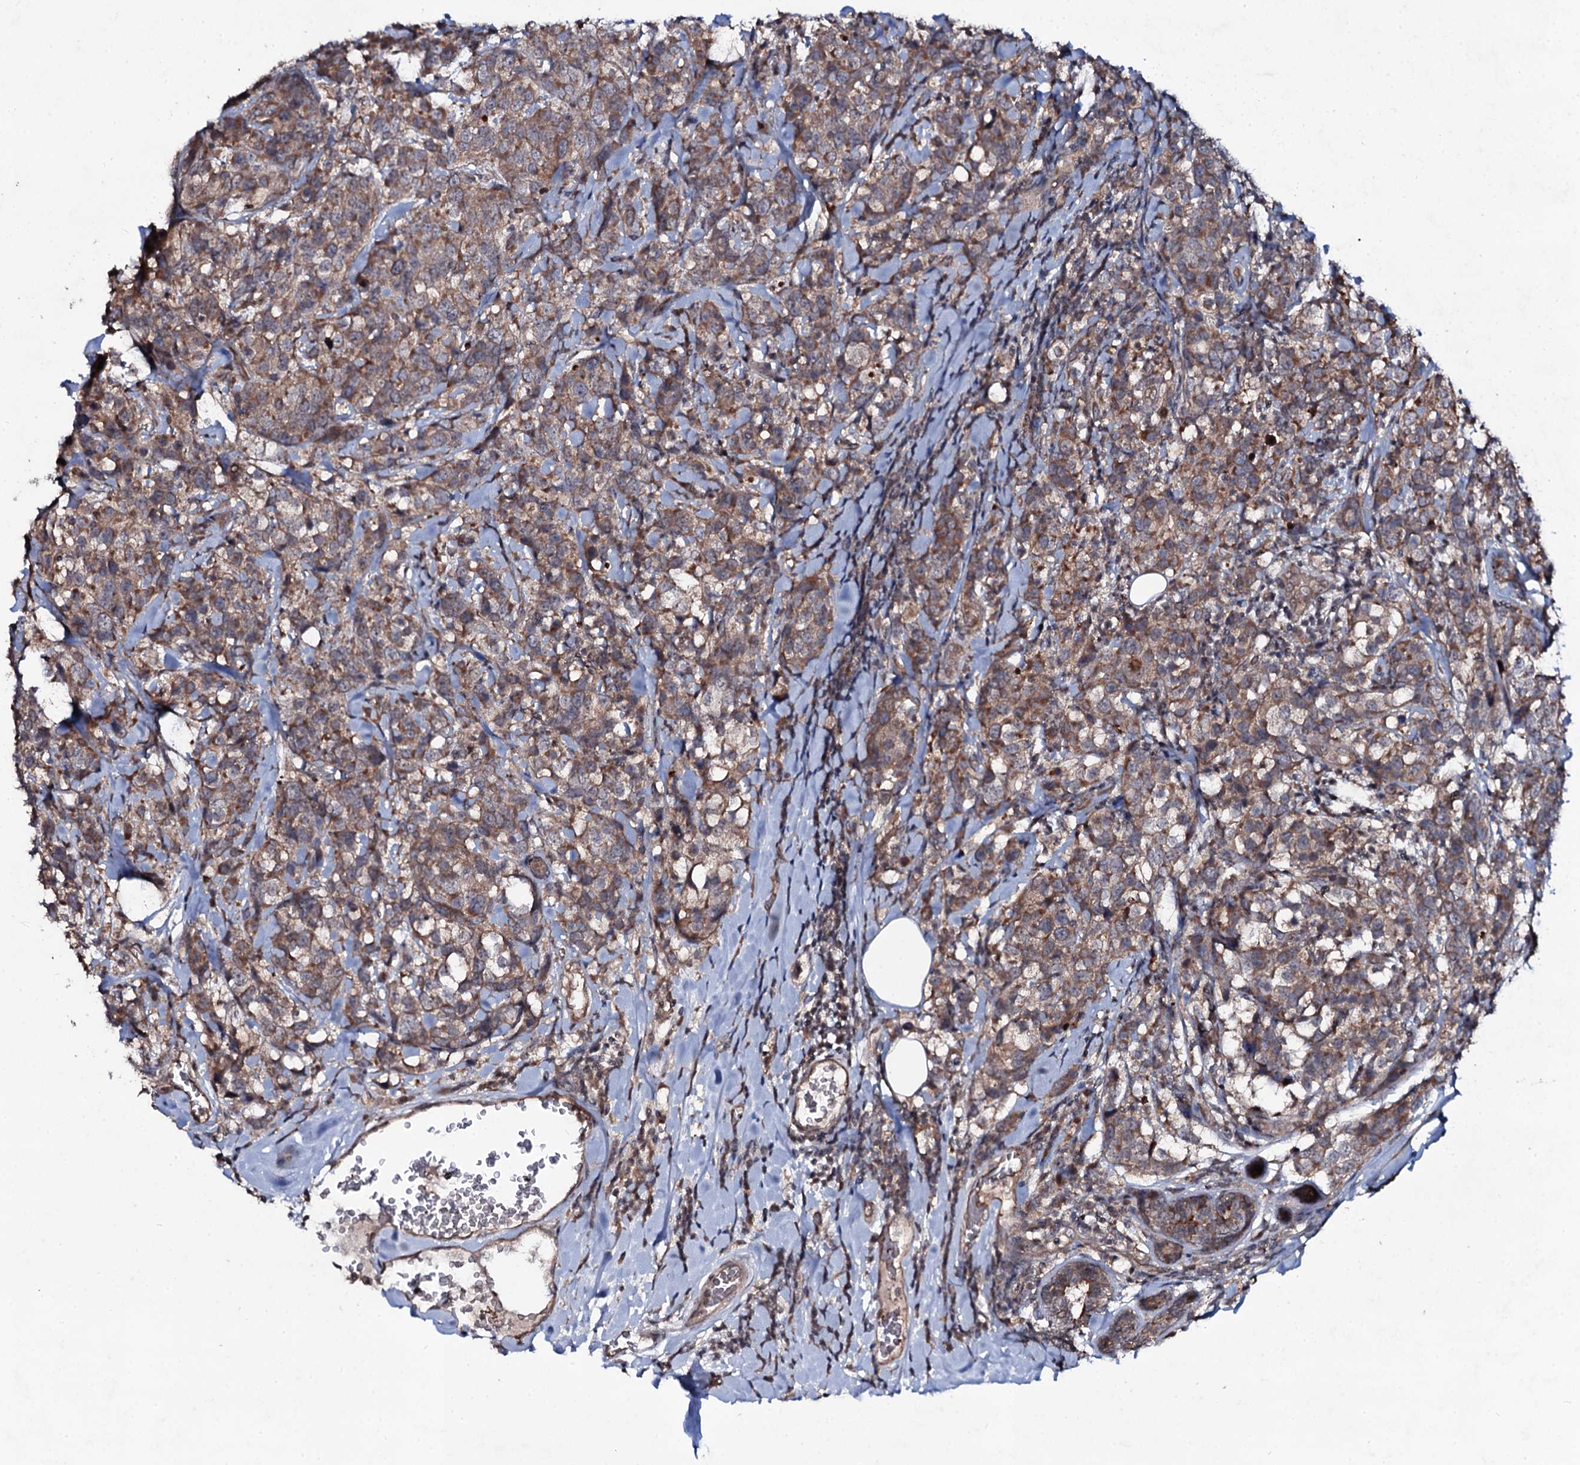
{"staining": {"intensity": "moderate", "quantity": ">75%", "location": "cytoplasmic/membranous"}, "tissue": "breast cancer", "cell_type": "Tumor cells", "image_type": "cancer", "snomed": [{"axis": "morphology", "description": "Lobular carcinoma"}, {"axis": "topography", "description": "Breast"}], "caption": "Immunohistochemistry (IHC) histopathology image of human lobular carcinoma (breast) stained for a protein (brown), which shows medium levels of moderate cytoplasmic/membranous staining in about >75% of tumor cells.", "gene": "SNAP23", "patient": {"sex": "female", "age": 59}}